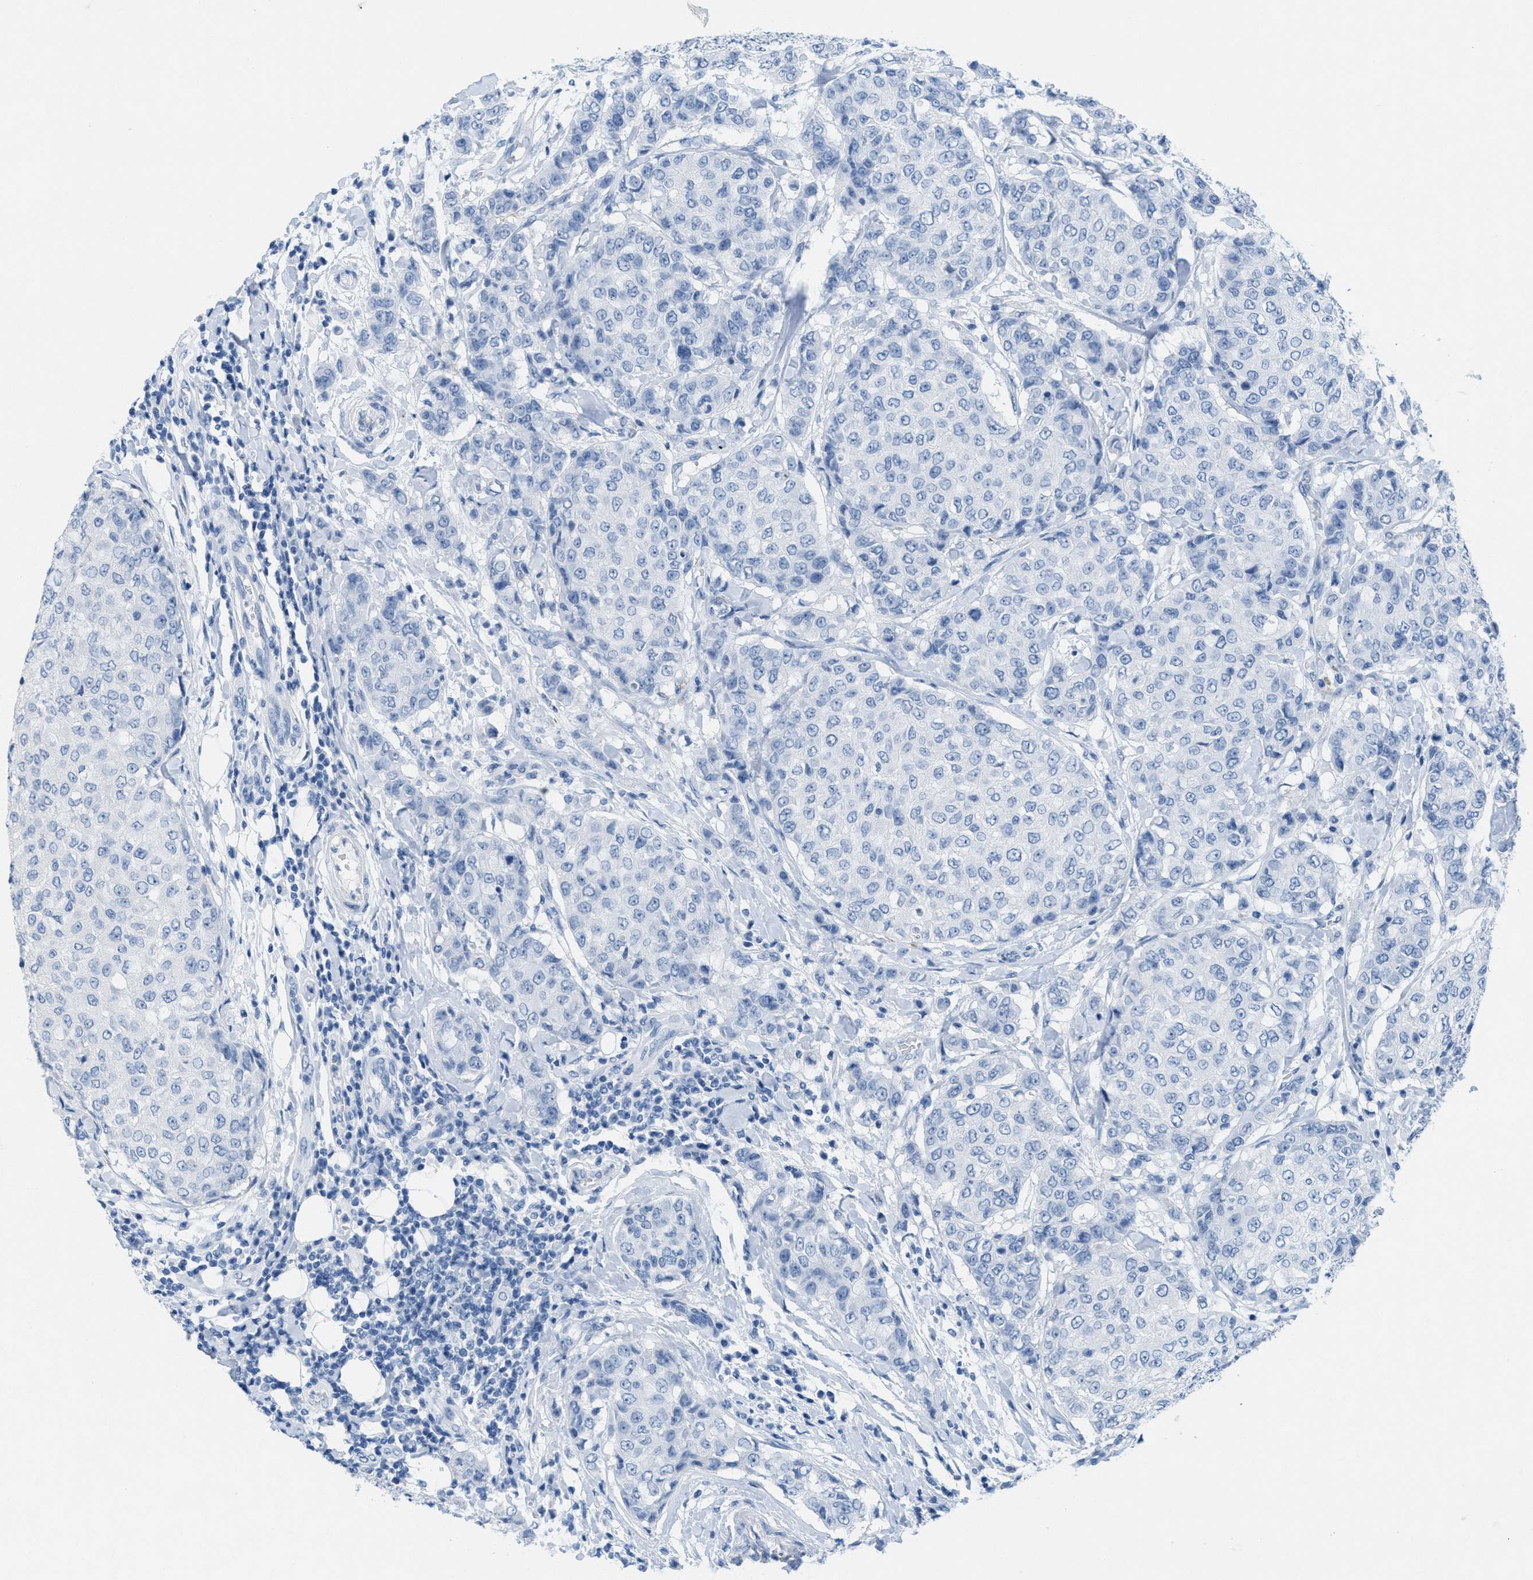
{"staining": {"intensity": "negative", "quantity": "none", "location": "none"}, "tissue": "breast cancer", "cell_type": "Tumor cells", "image_type": "cancer", "snomed": [{"axis": "morphology", "description": "Duct carcinoma"}, {"axis": "topography", "description": "Breast"}], "caption": "There is no significant staining in tumor cells of breast cancer (intraductal carcinoma).", "gene": "GPM6A", "patient": {"sex": "female", "age": 27}}